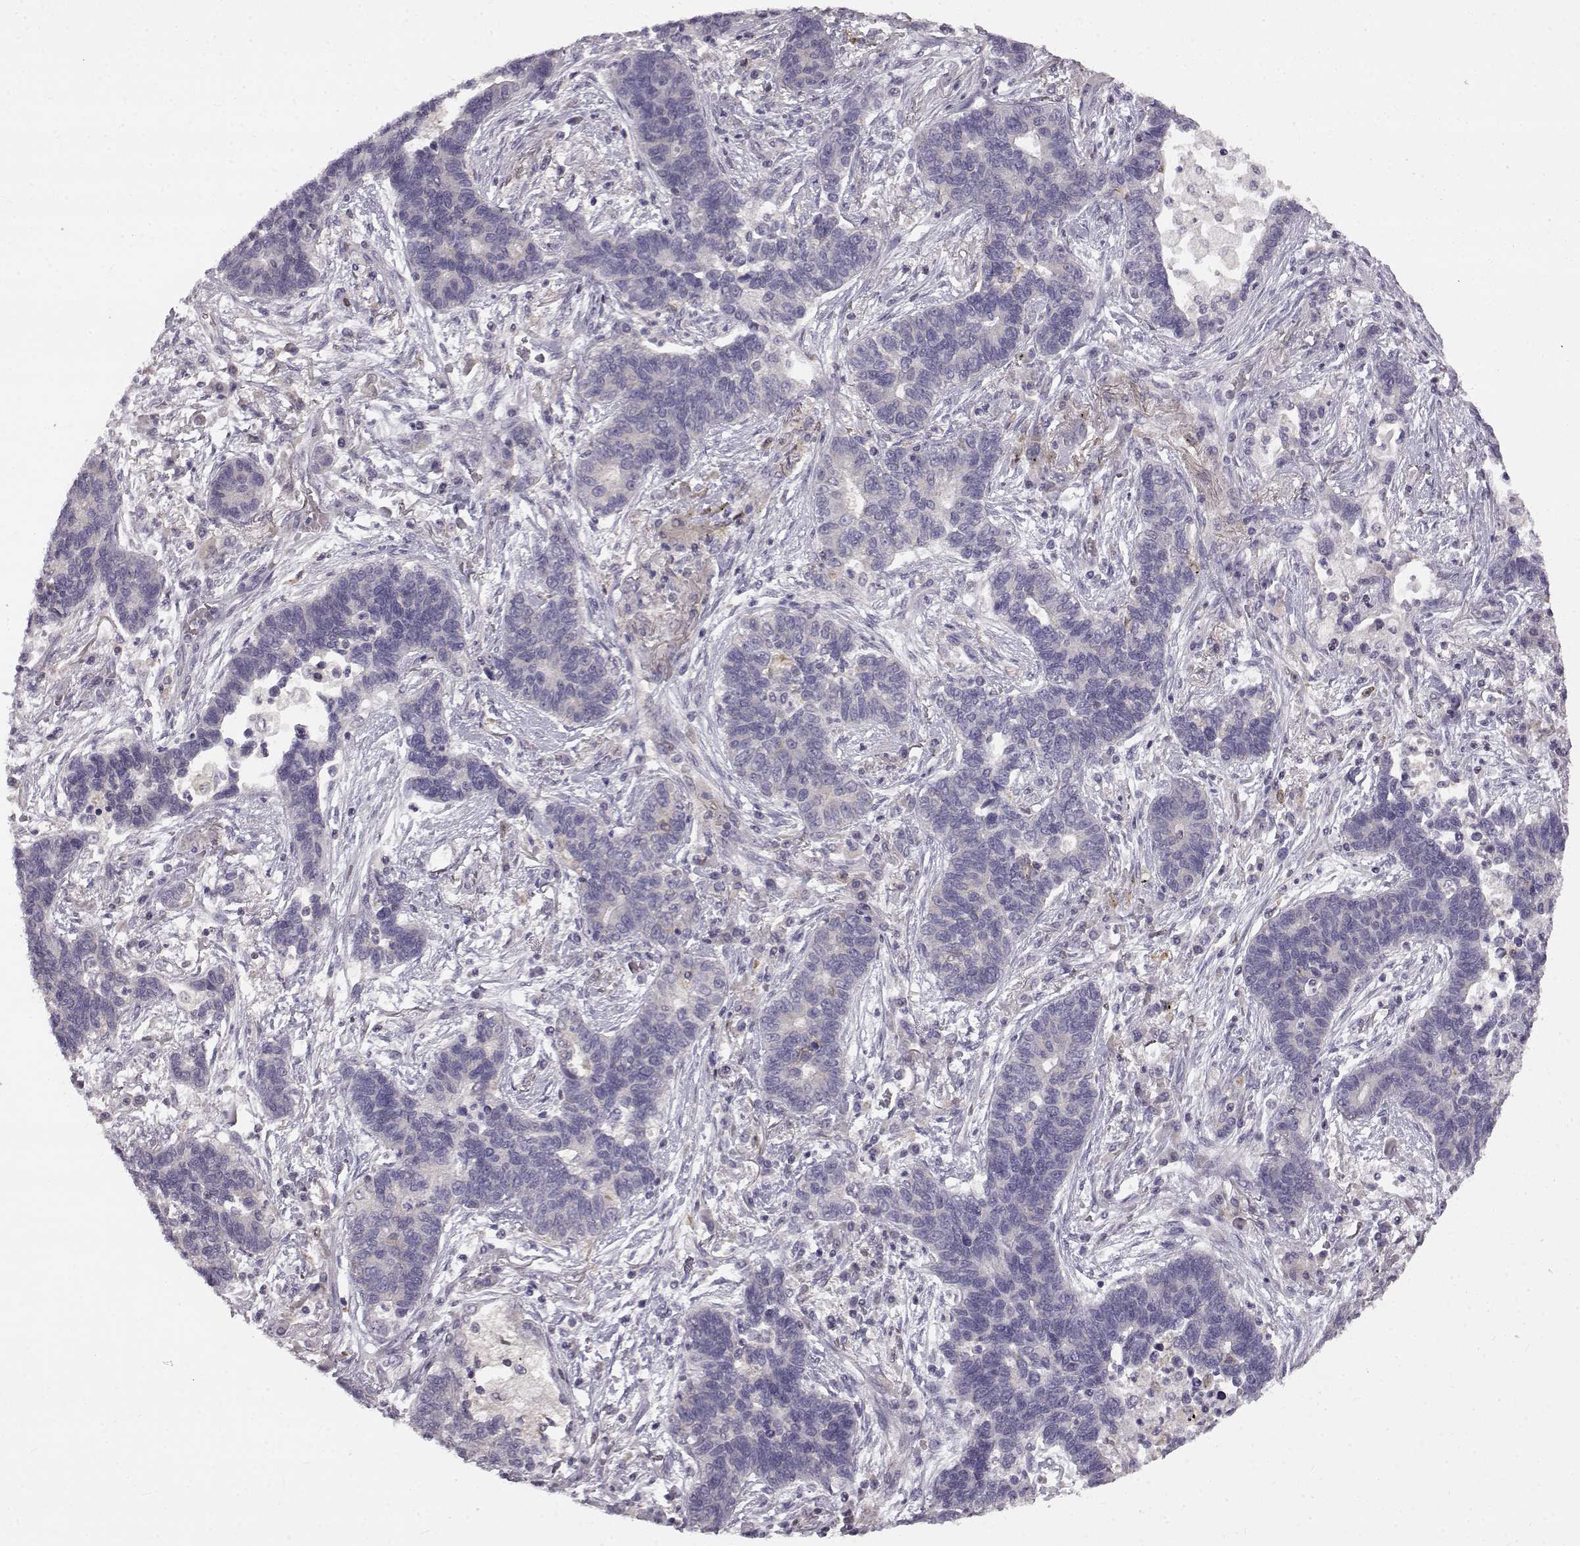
{"staining": {"intensity": "negative", "quantity": "none", "location": "none"}, "tissue": "lung cancer", "cell_type": "Tumor cells", "image_type": "cancer", "snomed": [{"axis": "morphology", "description": "Adenocarcinoma, NOS"}, {"axis": "topography", "description": "Lung"}], "caption": "Lung cancer (adenocarcinoma) stained for a protein using immunohistochemistry demonstrates no expression tumor cells.", "gene": "SPAG17", "patient": {"sex": "female", "age": 57}}